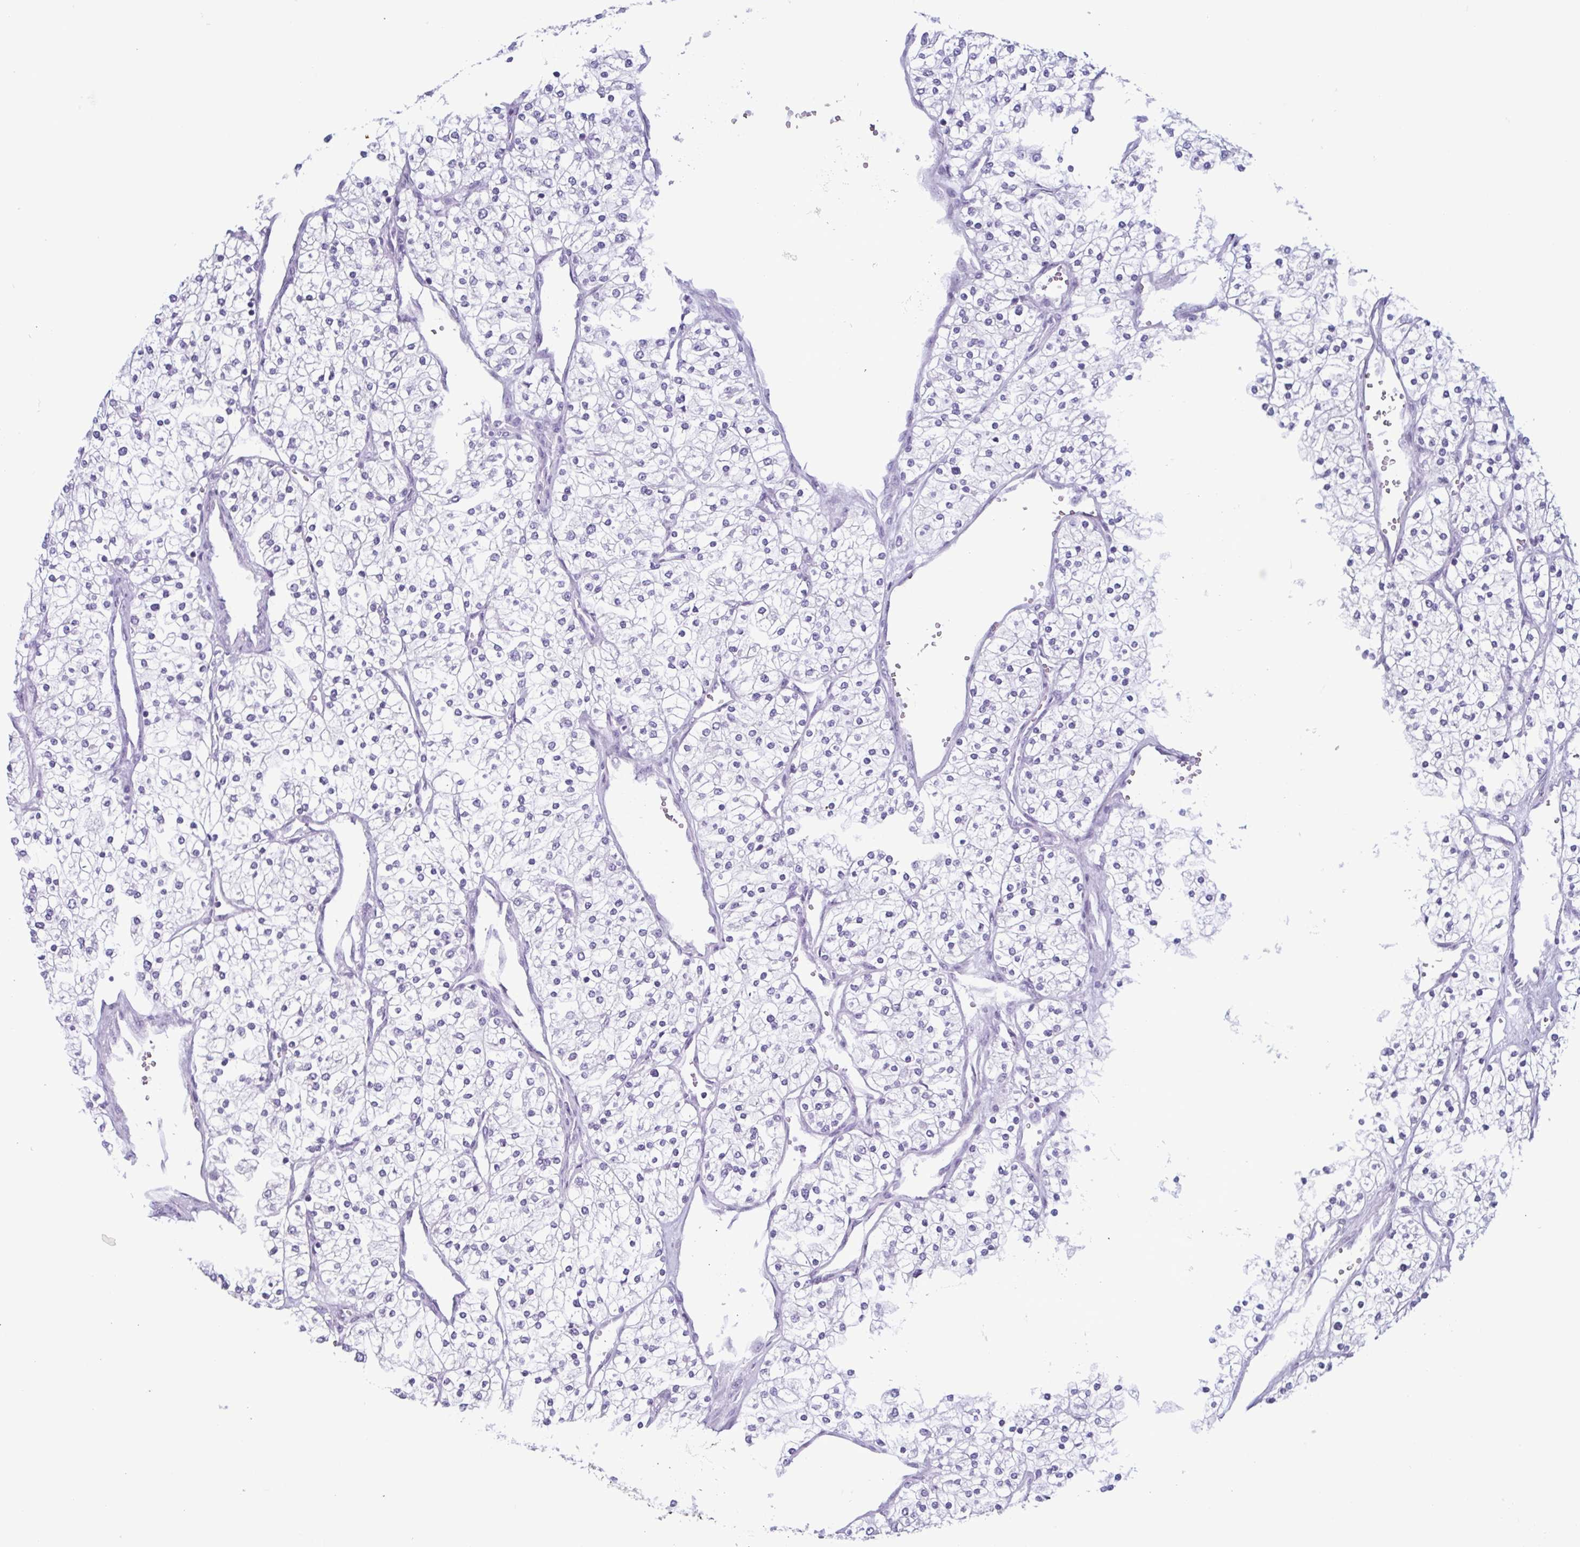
{"staining": {"intensity": "negative", "quantity": "none", "location": "none"}, "tissue": "renal cancer", "cell_type": "Tumor cells", "image_type": "cancer", "snomed": [{"axis": "morphology", "description": "Adenocarcinoma, NOS"}, {"axis": "topography", "description": "Kidney"}], "caption": "Tumor cells show no significant positivity in renal cancer. (DAB immunohistochemistry (IHC), high magnification).", "gene": "KRT10", "patient": {"sex": "male", "age": 80}}